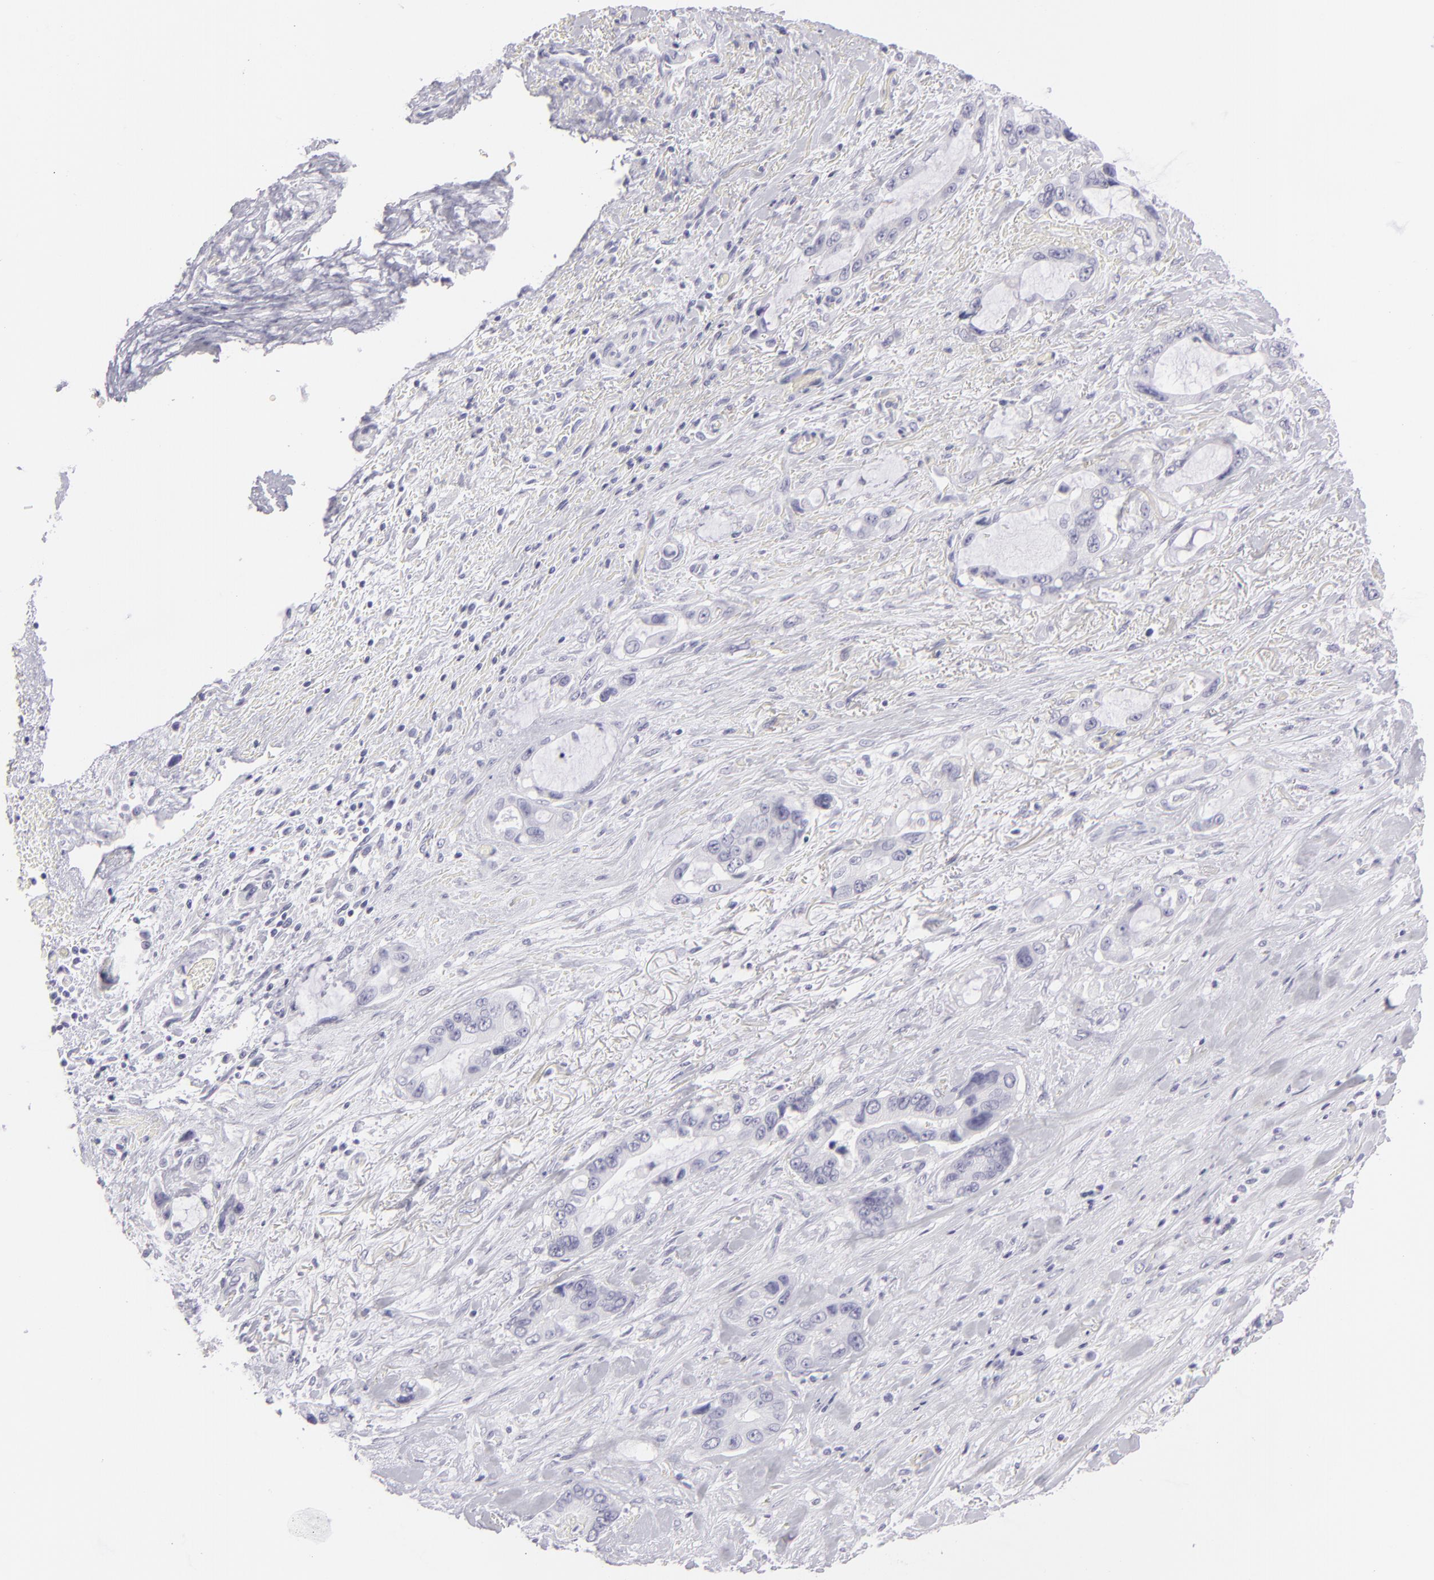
{"staining": {"intensity": "negative", "quantity": "none", "location": "none"}, "tissue": "pancreatic cancer", "cell_type": "Tumor cells", "image_type": "cancer", "snomed": [{"axis": "morphology", "description": "Adenocarcinoma, NOS"}, {"axis": "topography", "description": "Pancreas"}, {"axis": "topography", "description": "Stomach, upper"}], "caption": "Pancreatic adenocarcinoma stained for a protein using immunohistochemistry reveals no expression tumor cells.", "gene": "DLG4", "patient": {"sex": "male", "age": 77}}